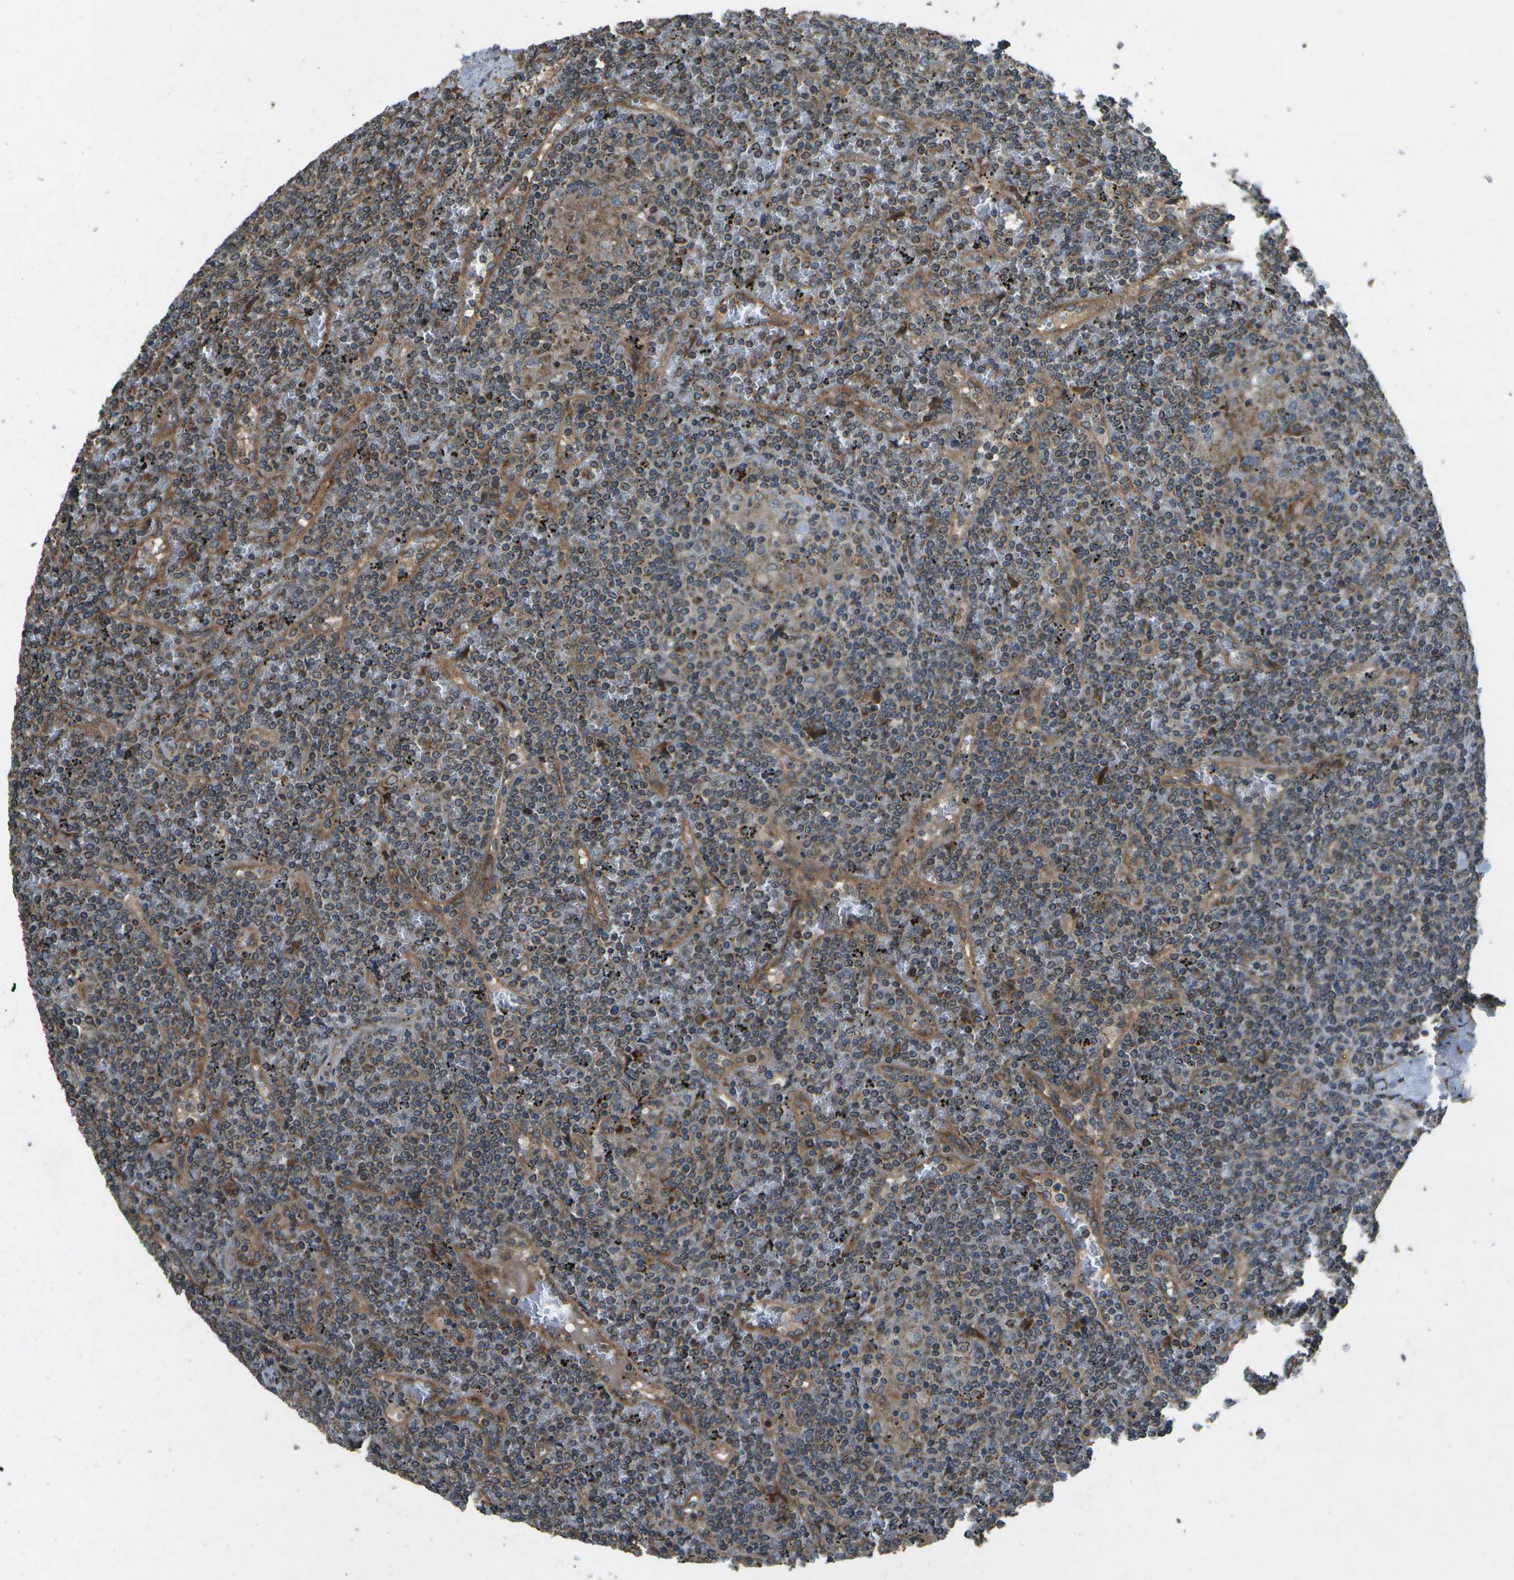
{"staining": {"intensity": "moderate", "quantity": ">75%", "location": "cytoplasmic/membranous"}, "tissue": "lymphoma", "cell_type": "Tumor cells", "image_type": "cancer", "snomed": [{"axis": "morphology", "description": "Malignant lymphoma, non-Hodgkin's type, Low grade"}, {"axis": "topography", "description": "Spleen"}], "caption": "The histopathology image exhibits staining of lymphoma, revealing moderate cytoplasmic/membranous protein positivity (brown color) within tumor cells.", "gene": "HFE", "patient": {"sex": "female", "age": 19}}